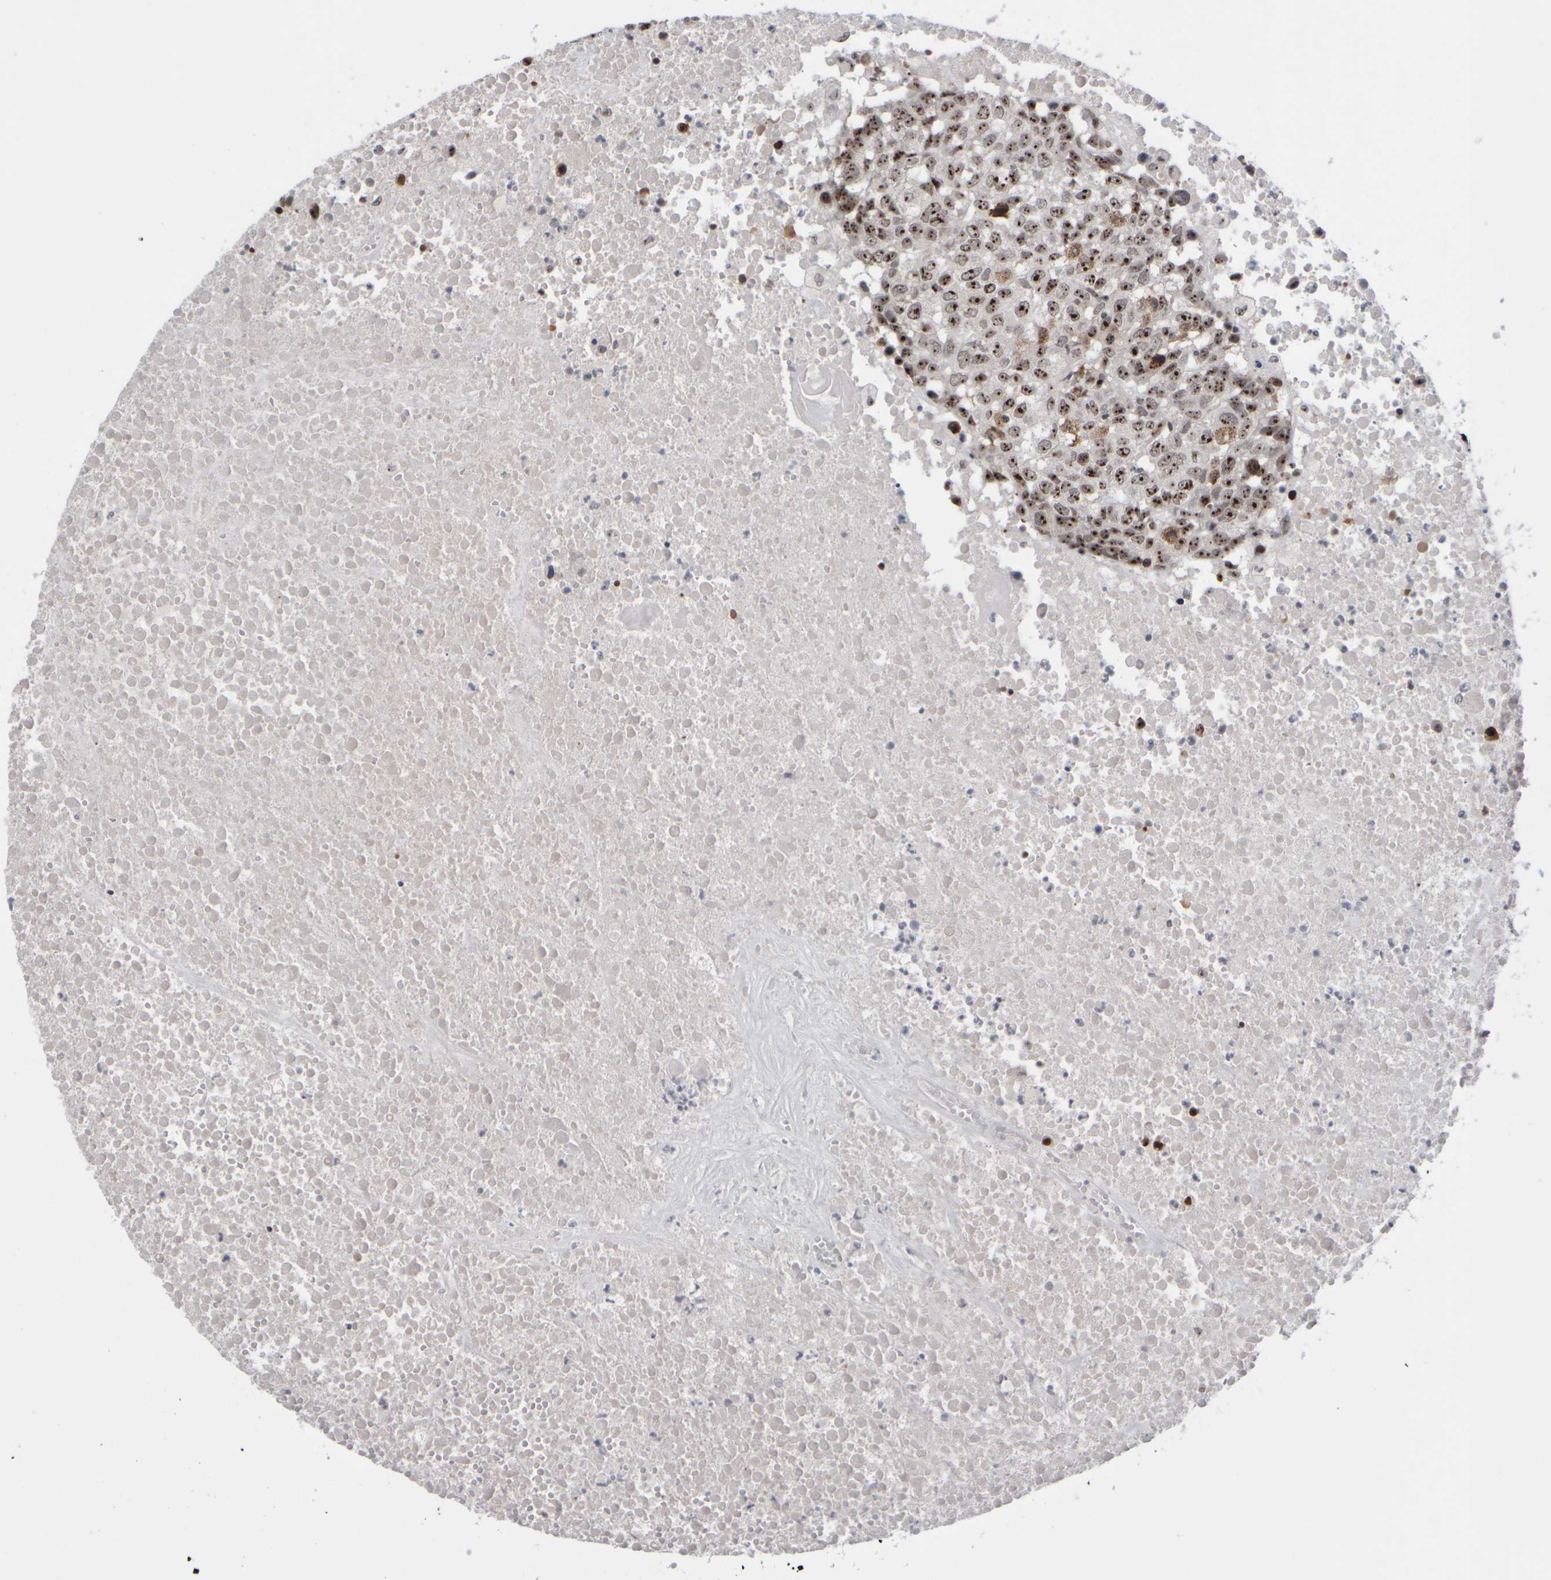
{"staining": {"intensity": "moderate", "quantity": ">75%", "location": "nuclear"}, "tissue": "head and neck cancer", "cell_type": "Tumor cells", "image_type": "cancer", "snomed": [{"axis": "morphology", "description": "Squamous cell carcinoma, NOS"}, {"axis": "topography", "description": "Head-Neck"}], "caption": "A photomicrograph of human head and neck cancer stained for a protein displays moderate nuclear brown staining in tumor cells.", "gene": "SURF6", "patient": {"sex": "male", "age": 66}}